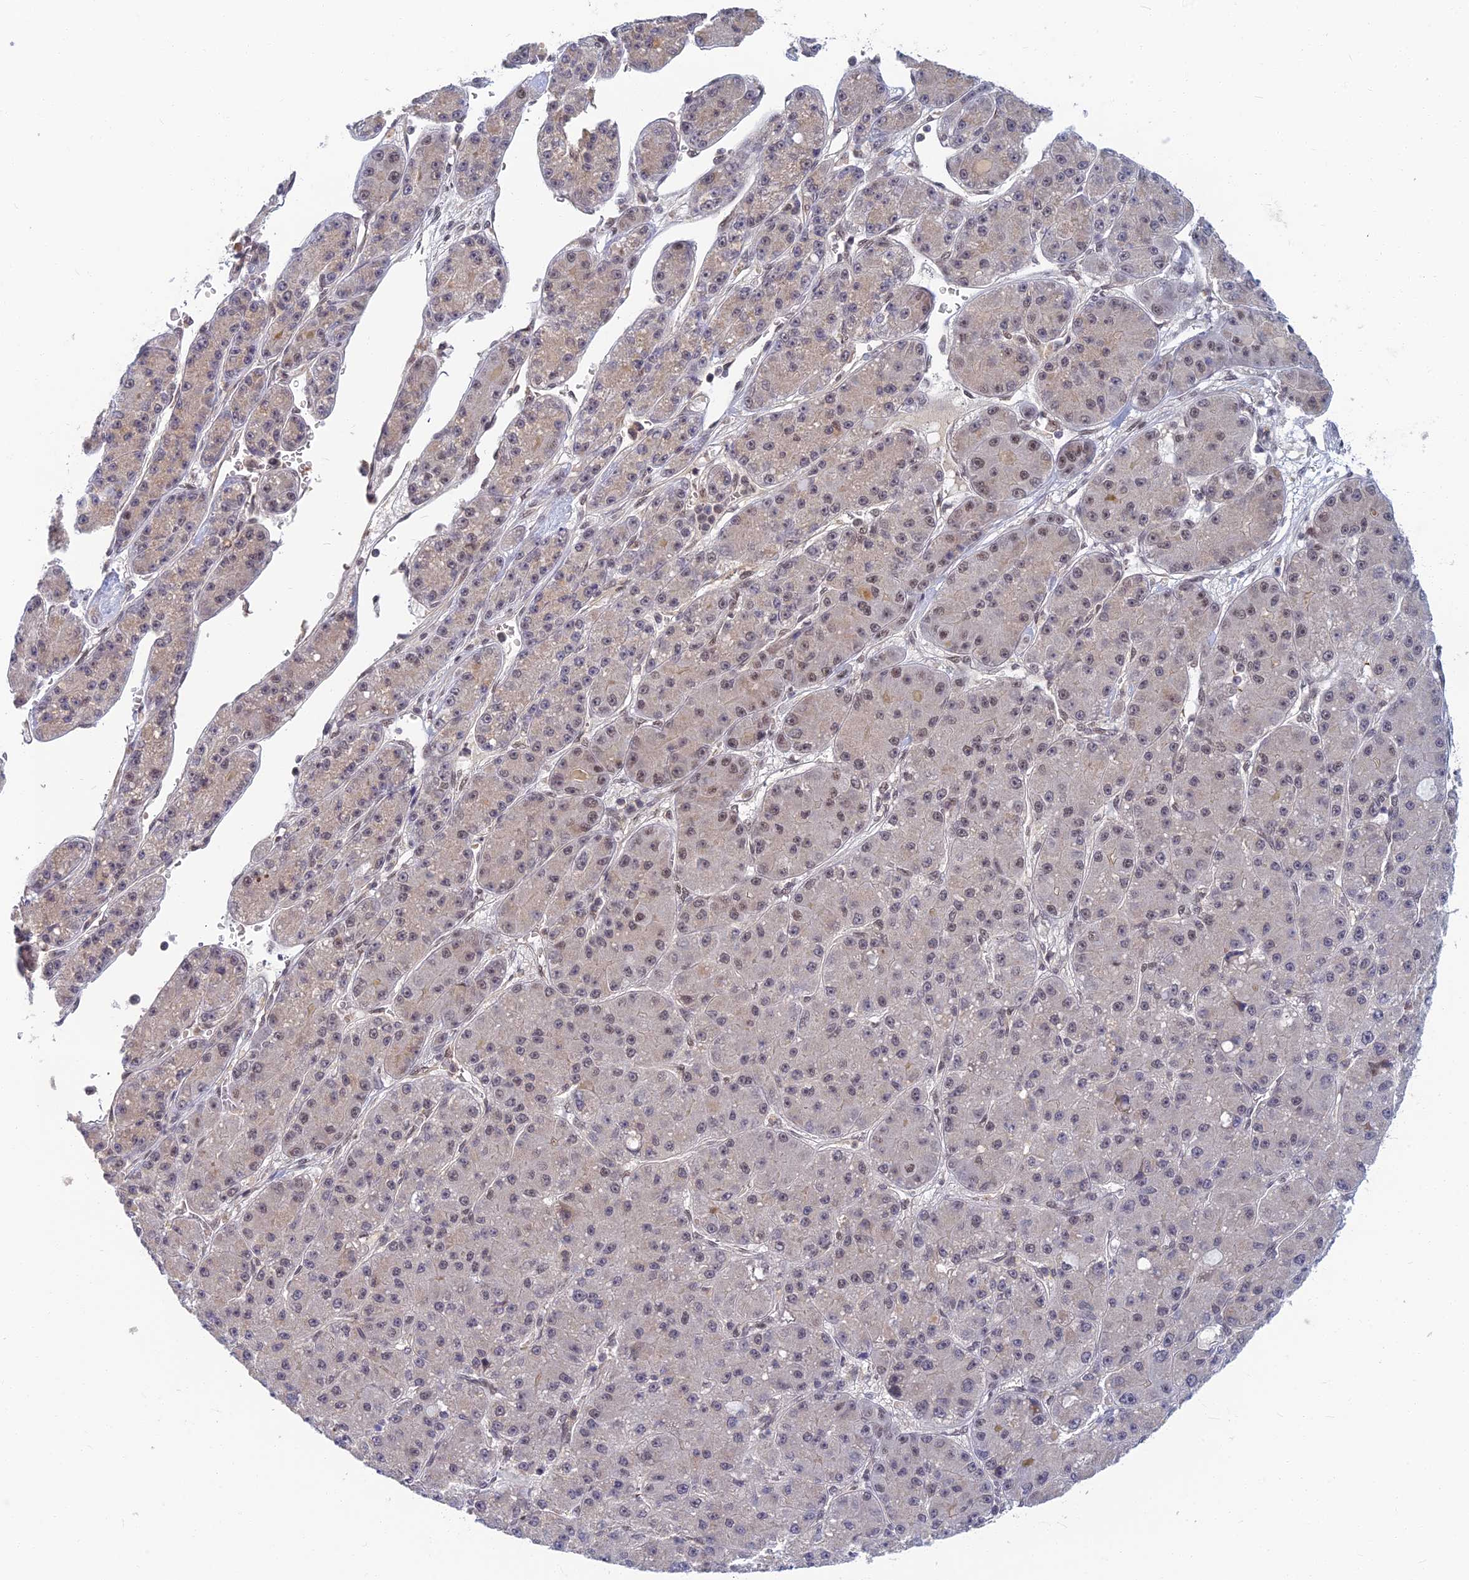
{"staining": {"intensity": "weak", "quantity": "<25%", "location": "nuclear"}, "tissue": "liver cancer", "cell_type": "Tumor cells", "image_type": "cancer", "snomed": [{"axis": "morphology", "description": "Carcinoma, Hepatocellular, NOS"}, {"axis": "topography", "description": "Liver"}], "caption": "Immunohistochemical staining of human liver hepatocellular carcinoma exhibits no significant staining in tumor cells.", "gene": "TCEA2", "patient": {"sex": "male", "age": 67}}